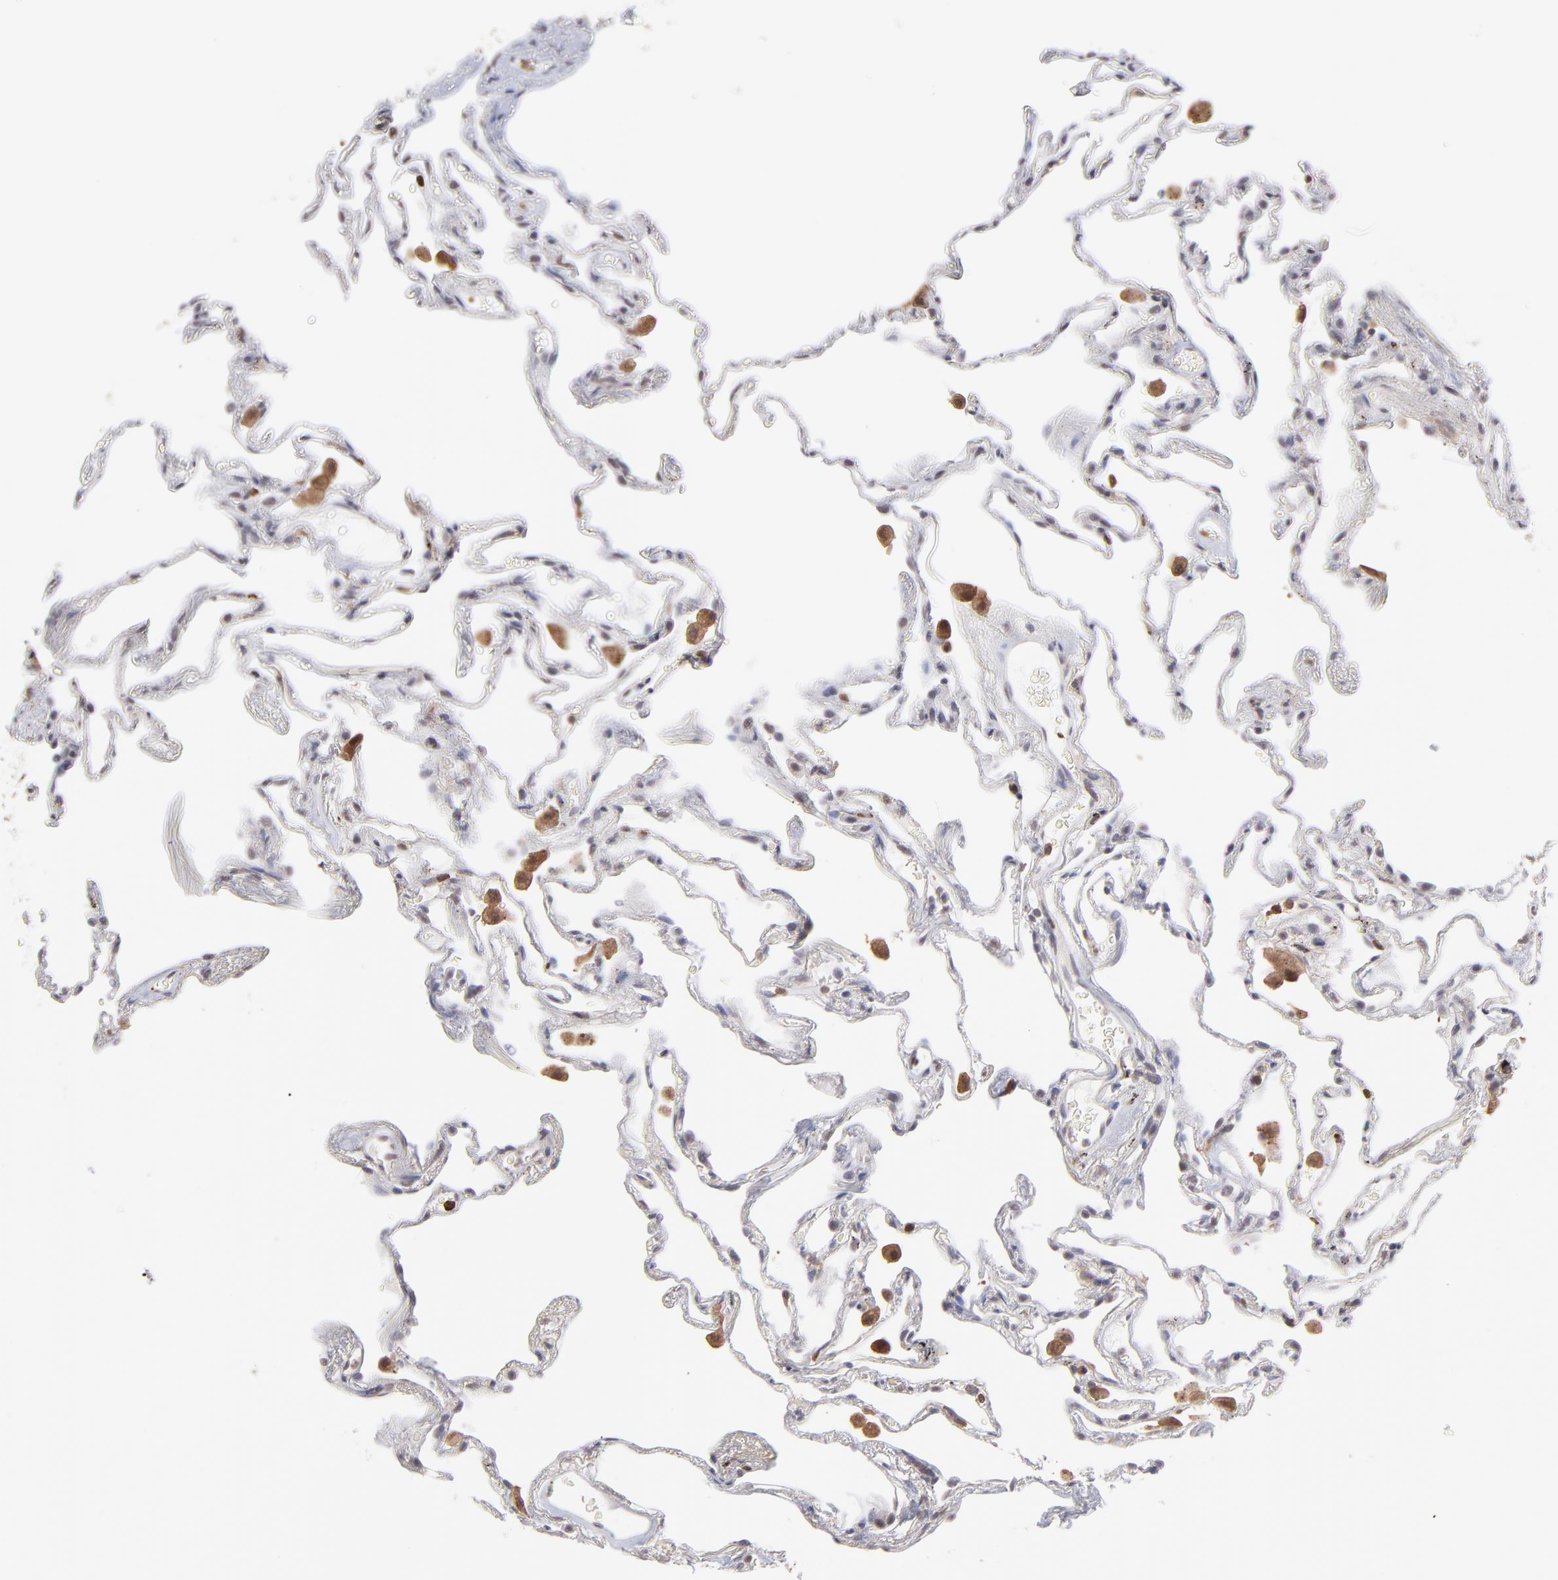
{"staining": {"intensity": "negative", "quantity": "none", "location": "none"}, "tissue": "lung", "cell_type": "Alveolar cells", "image_type": "normal", "snomed": [{"axis": "morphology", "description": "Normal tissue, NOS"}, {"axis": "morphology", "description": "Inflammation, NOS"}, {"axis": "topography", "description": "Lung"}], "caption": "DAB (3,3'-diaminobenzidine) immunohistochemical staining of unremarkable human lung shows no significant expression in alveolar cells.", "gene": "OAS1", "patient": {"sex": "male", "age": 69}}